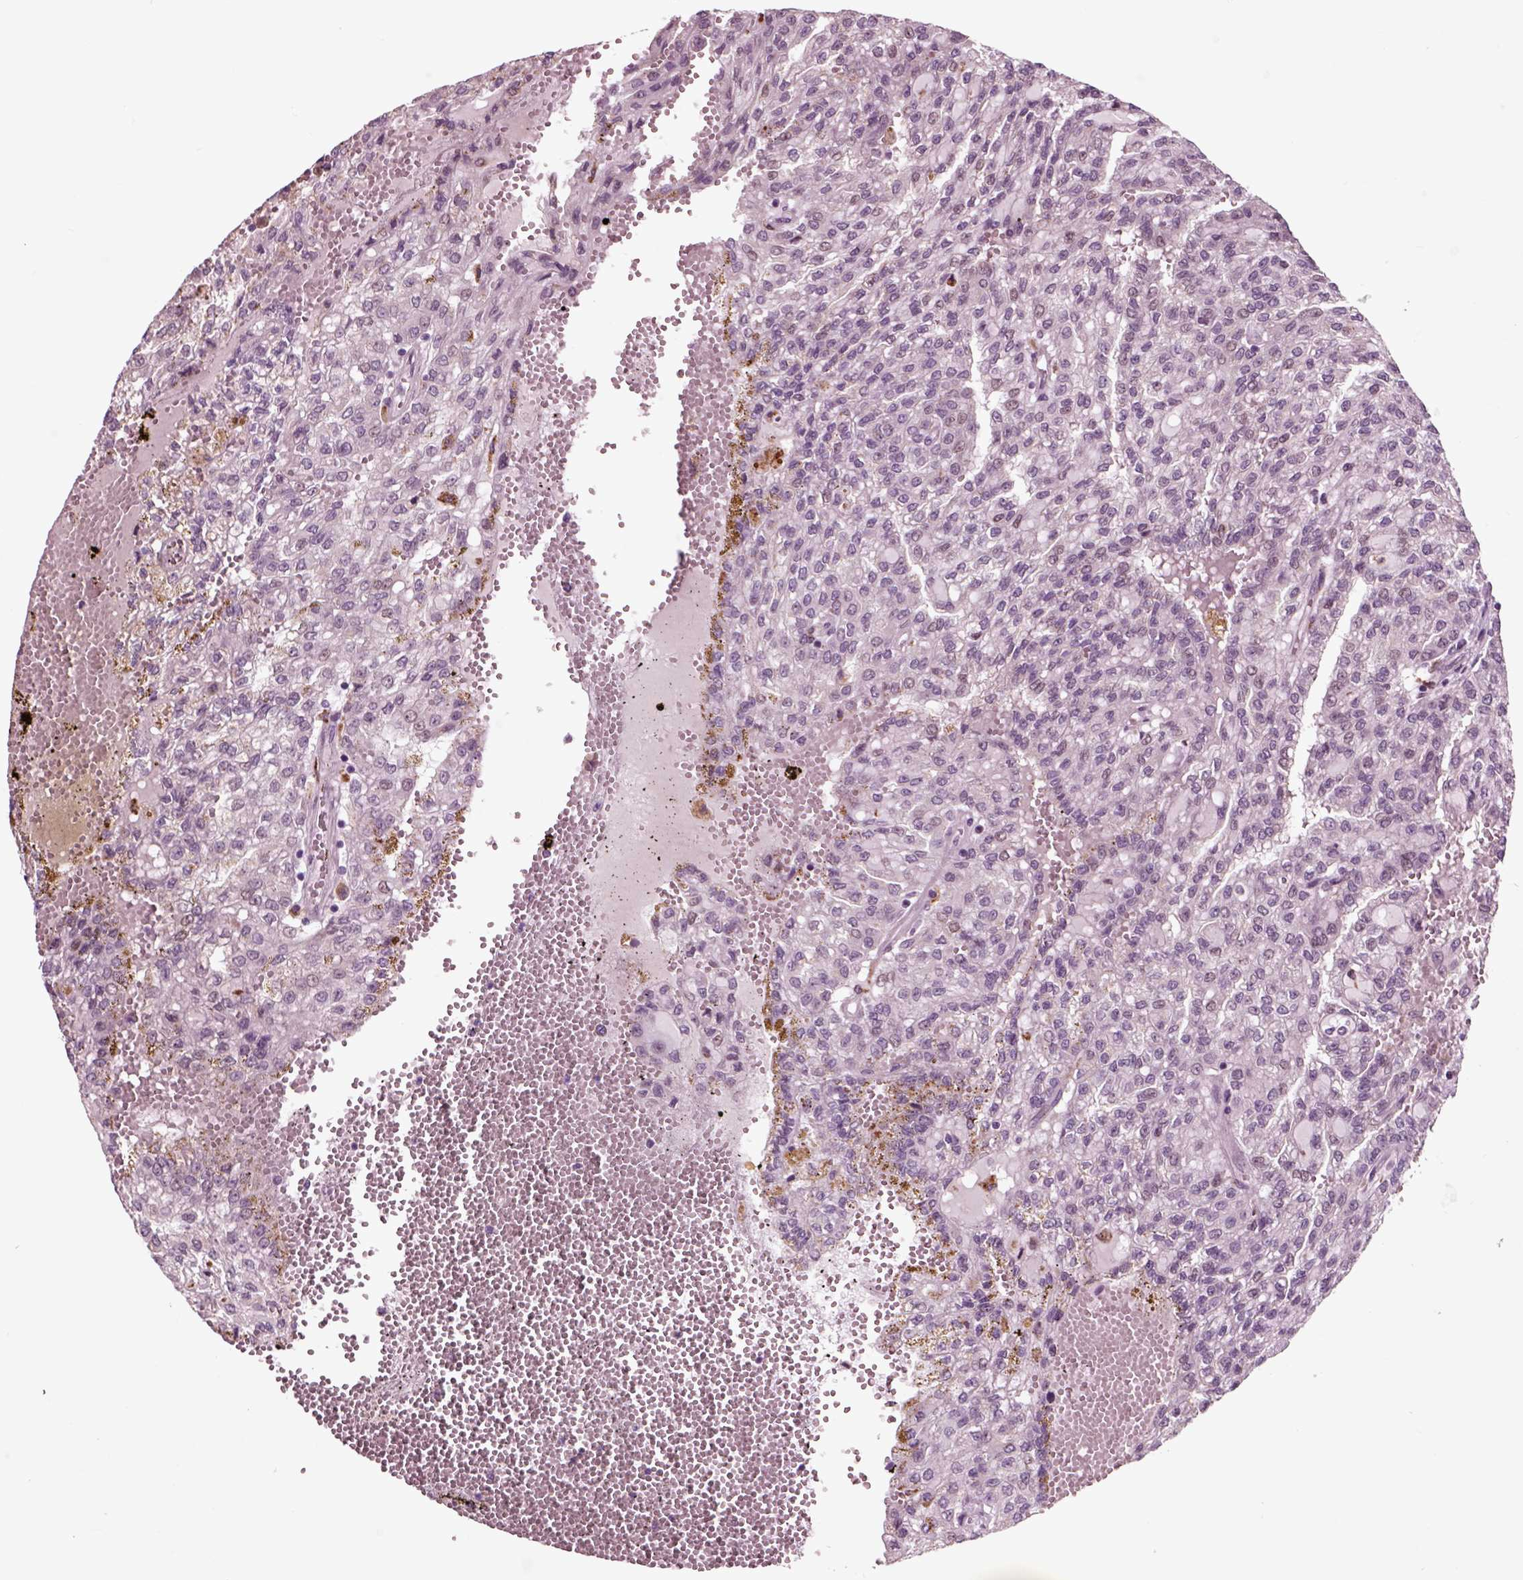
{"staining": {"intensity": "negative", "quantity": "none", "location": "none"}, "tissue": "renal cancer", "cell_type": "Tumor cells", "image_type": "cancer", "snomed": [{"axis": "morphology", "description": "Adenocarcinoma, NOS"}, {"axis": "topography", "description": "Kidney"}], "caption": "Immunohistochemistry (IHC) micrograph of neoplastic tissue: human renal cancer (adenocarcinoma) stained with DAB shows no significant protein expression in tumor cells. (DAB IHC visualized using brightfield microscopy, high magnification).", "gene": "CHGB", "patient": {"sex": "male", "age": 63}}